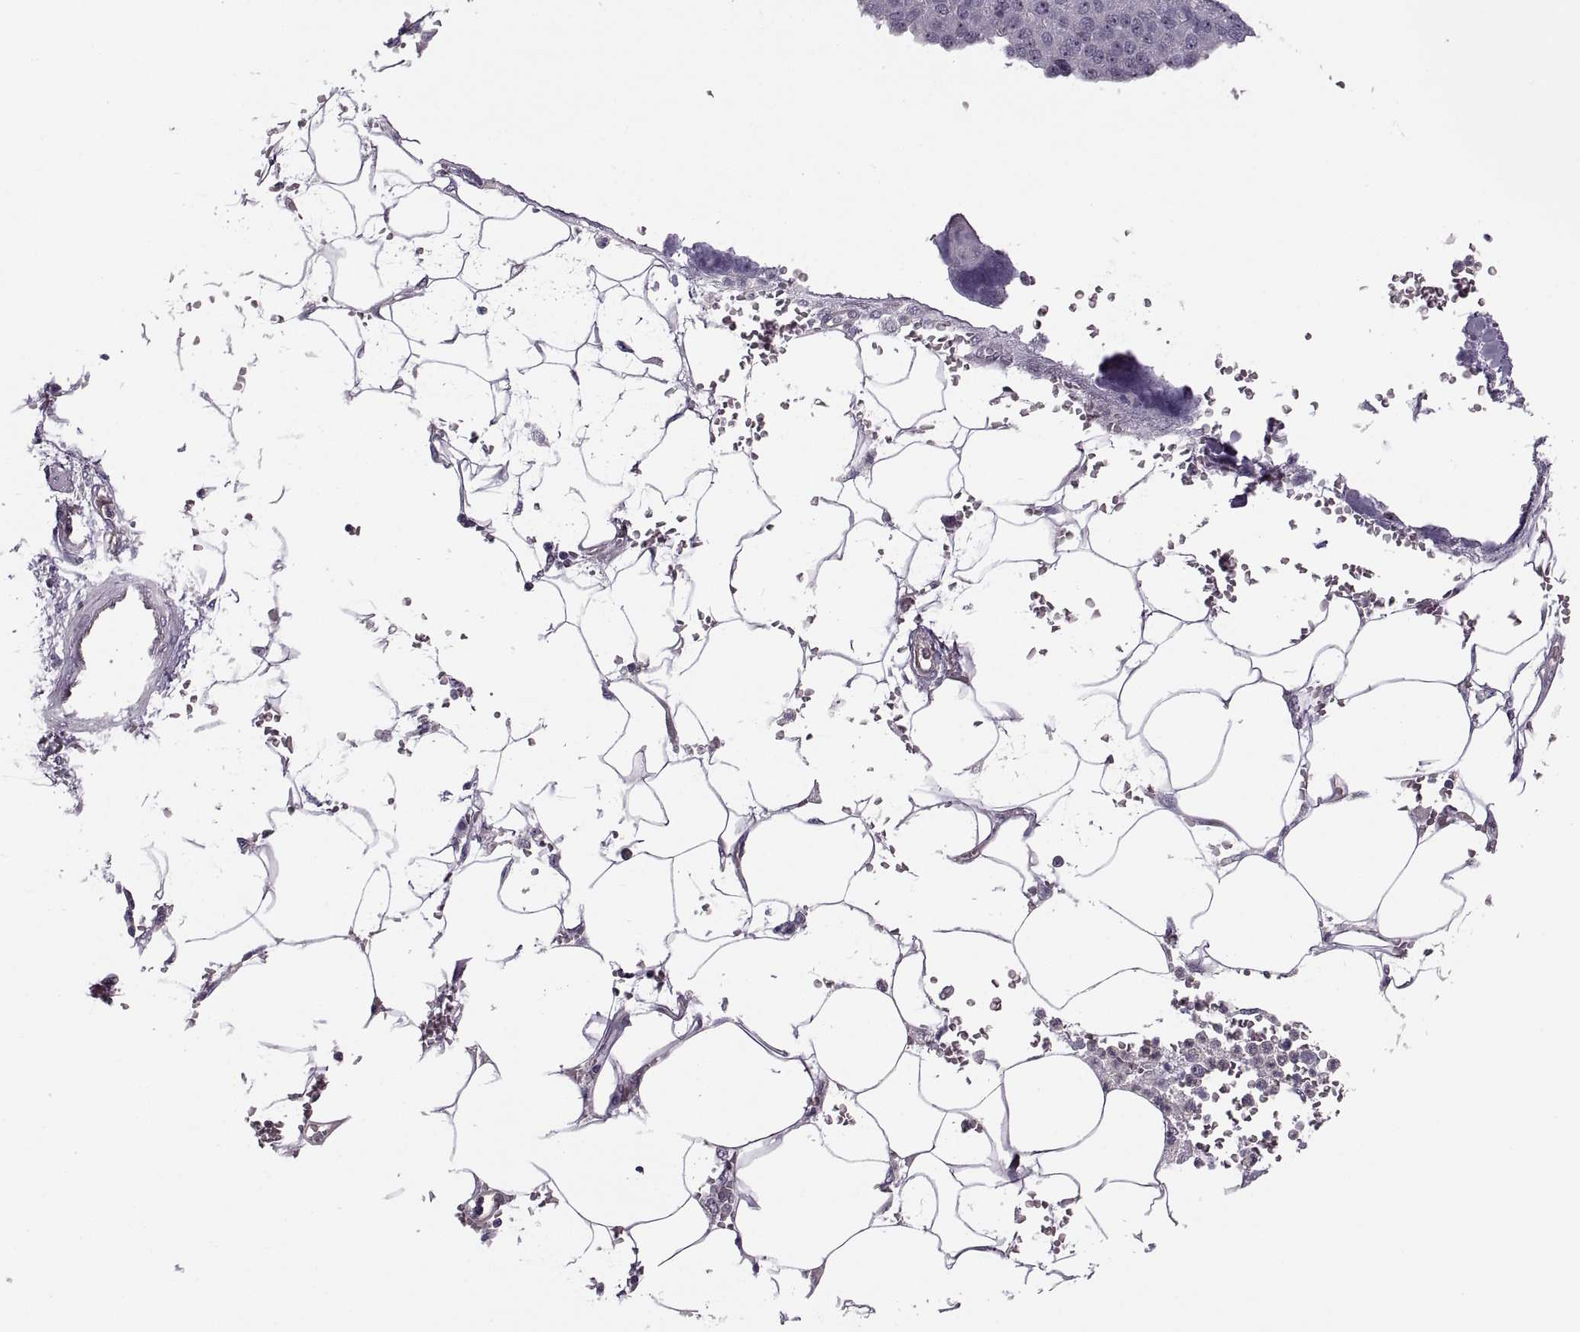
{"staining": {"intensity": "negative", "quantity": "none", "location": "none"}, "tissue": "pancreatic cancer", "cell_type": "Tumor cells", "image_type": "cancer", "snomed": [{"axis": "morphology", "description": "Adenocarcinoma, NOS"}, {"axis": "topography", "description": "Pancreas"}], "caption": "This is an IHC histopathology image of pancreatic cancer (adenocarcinoma). There is no expression in tumor cells.", "gene": "LUZP2", "patient": {"sex": "female", "age": 61}}